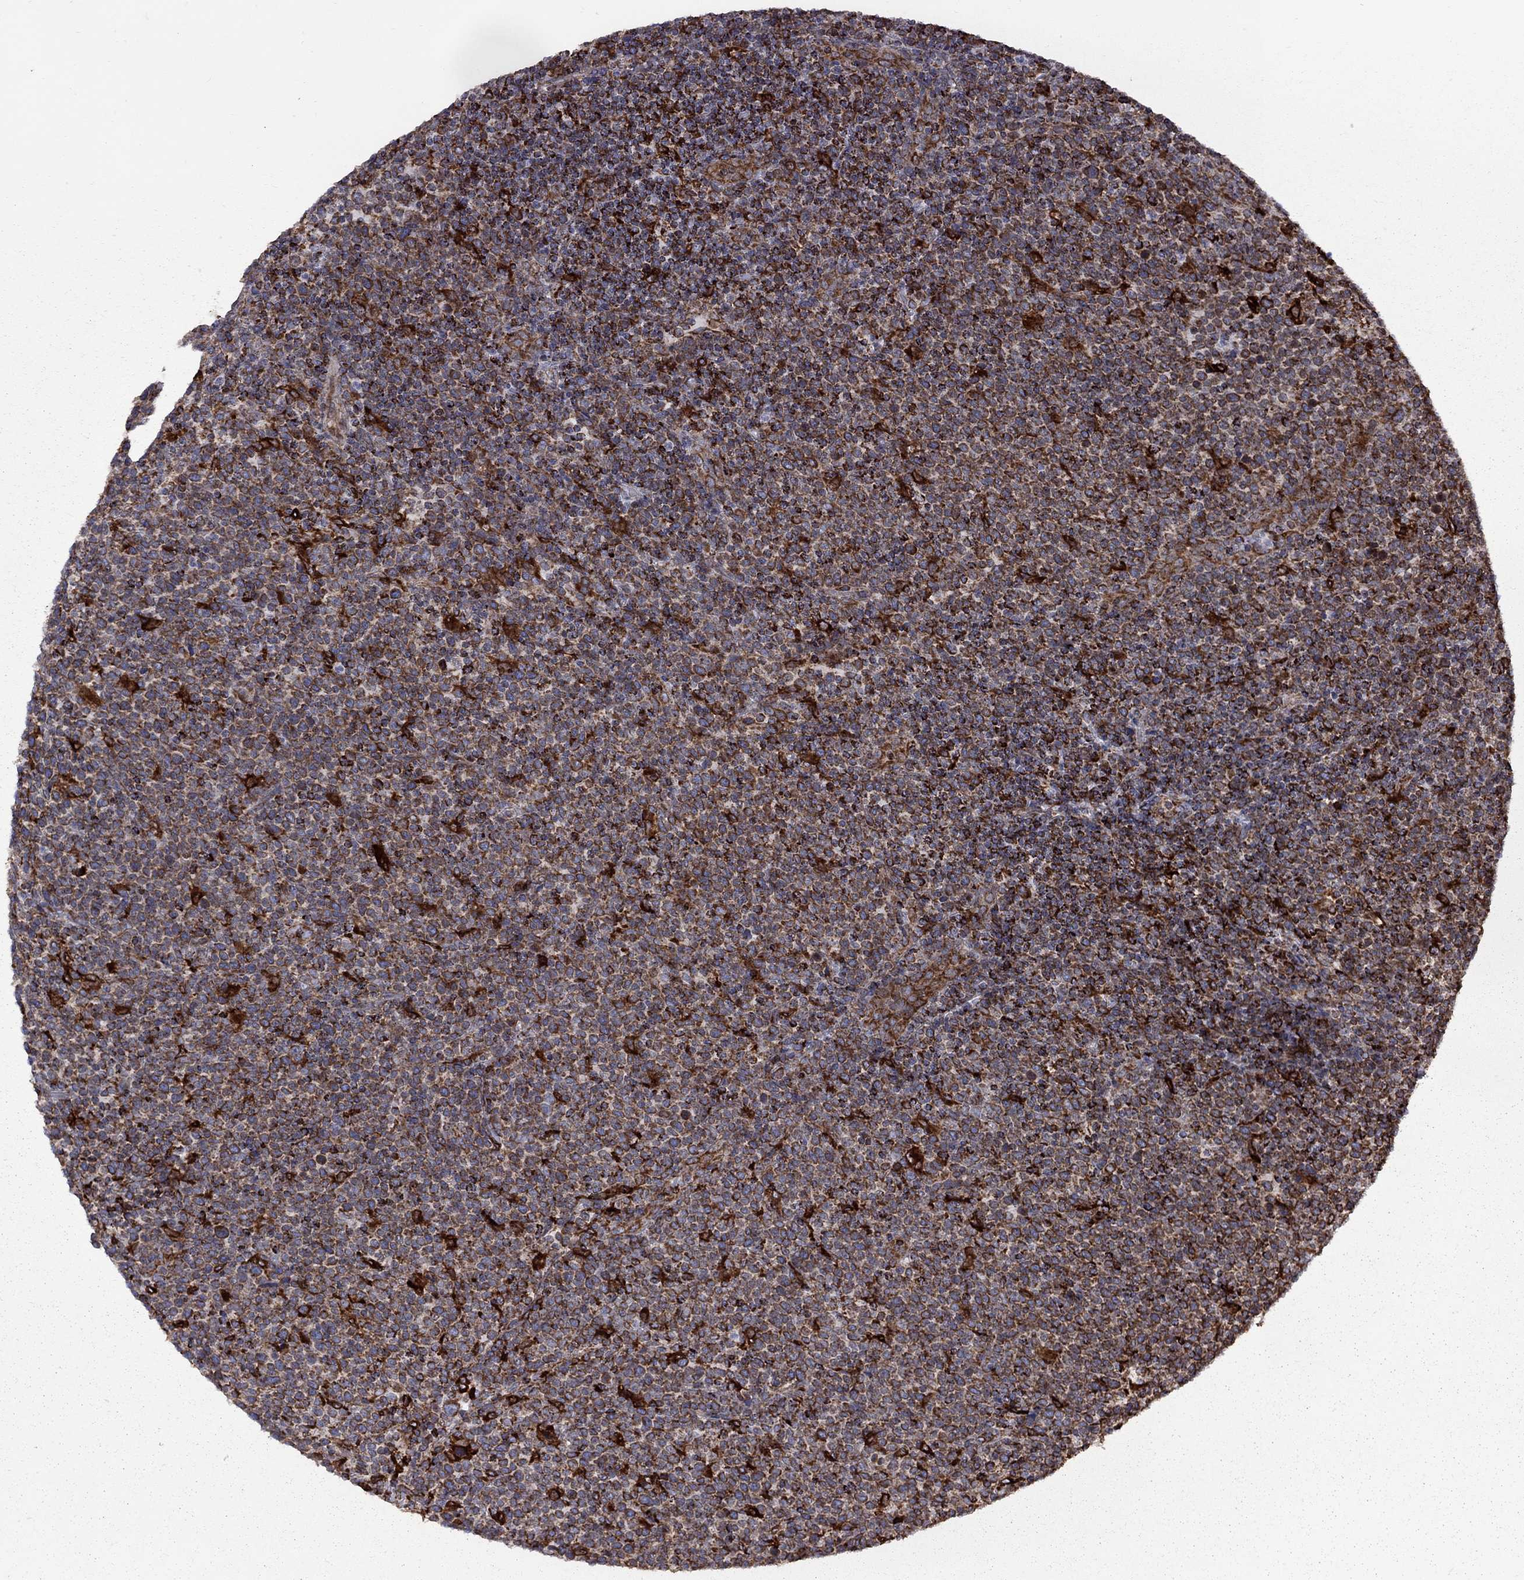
{"staining": {"intensity": "strong", "quantity": ">75%", "location": "cytoplasmic/membranous"}, "tissue": "lymphoma", "cell_type": "Tumor cells", "image_type": "cancer", "snomed": [{"axis": "morphology", "description": "Malignant lymphoma, non-Hodgkin's type, High grade"}, {"axis": "topography", "description": "Lymph node"}], "caption": "The histopathology image shows immunohistochemical staining of high-grade malignant lymphoma, non-Hodgkin's type. There is strong cytoplasmic/membranous positivity is appreciated in approximately >75% of tumor cells.", "gene": "CLPTM1", "patient": {"sex": "male", "age": 61}}